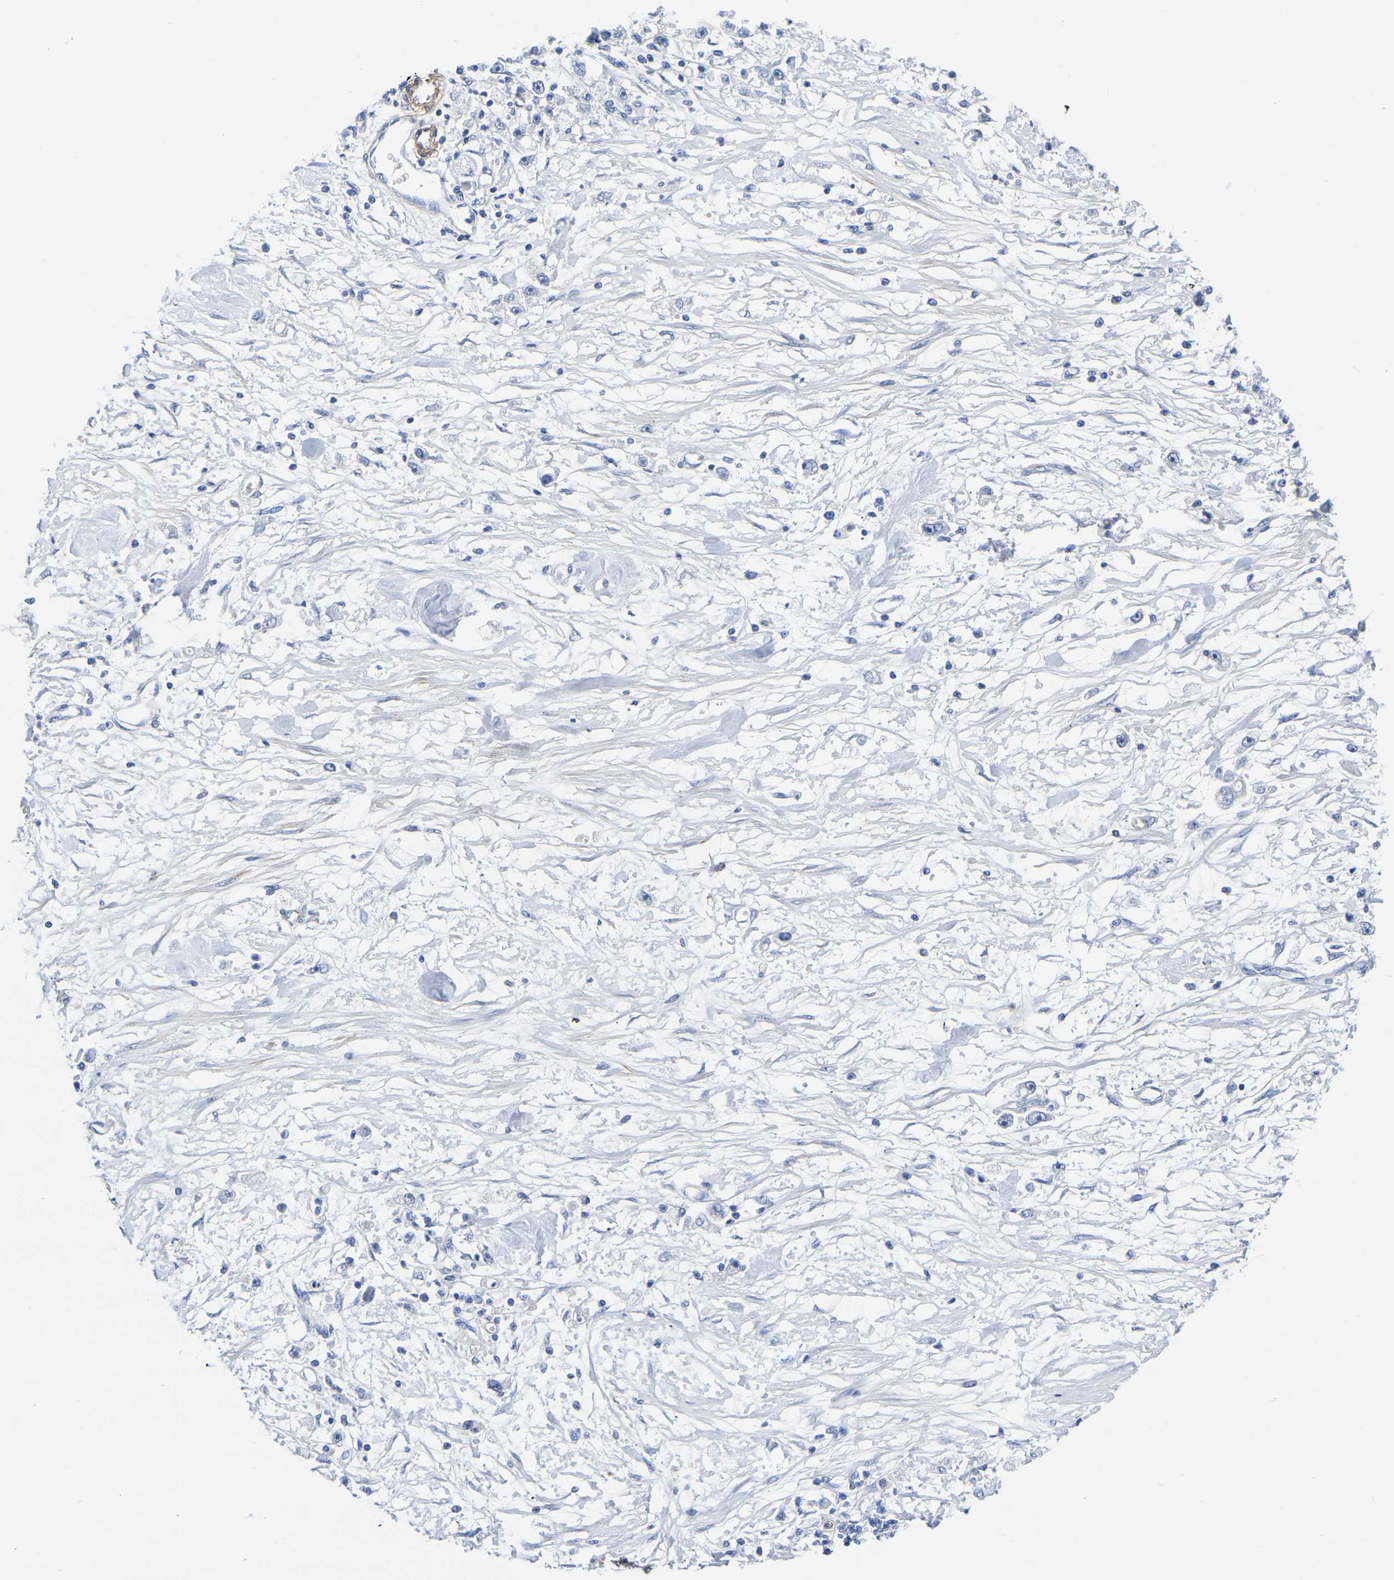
{"staining": {"intensity": "negative", "quantity": "none", "location": "none"}, "tissue": "stomach cancer", "cell_type": "Tumor cells", "image_type": "cancer", "snomed": [{"axis": "morphology", "description": "Adenocarcinoma, NOS"}, {"axis": "topography", "description": "Stomach"}], "caption": "An IHC micrograph of stomach cancer (adenocarcinoma) is shown. There is no staining in tumor cells of stomach cancer (adenocarcinoma).", "gene": "SLC45A3", "patient": {"sex": "female", "age": 59}}